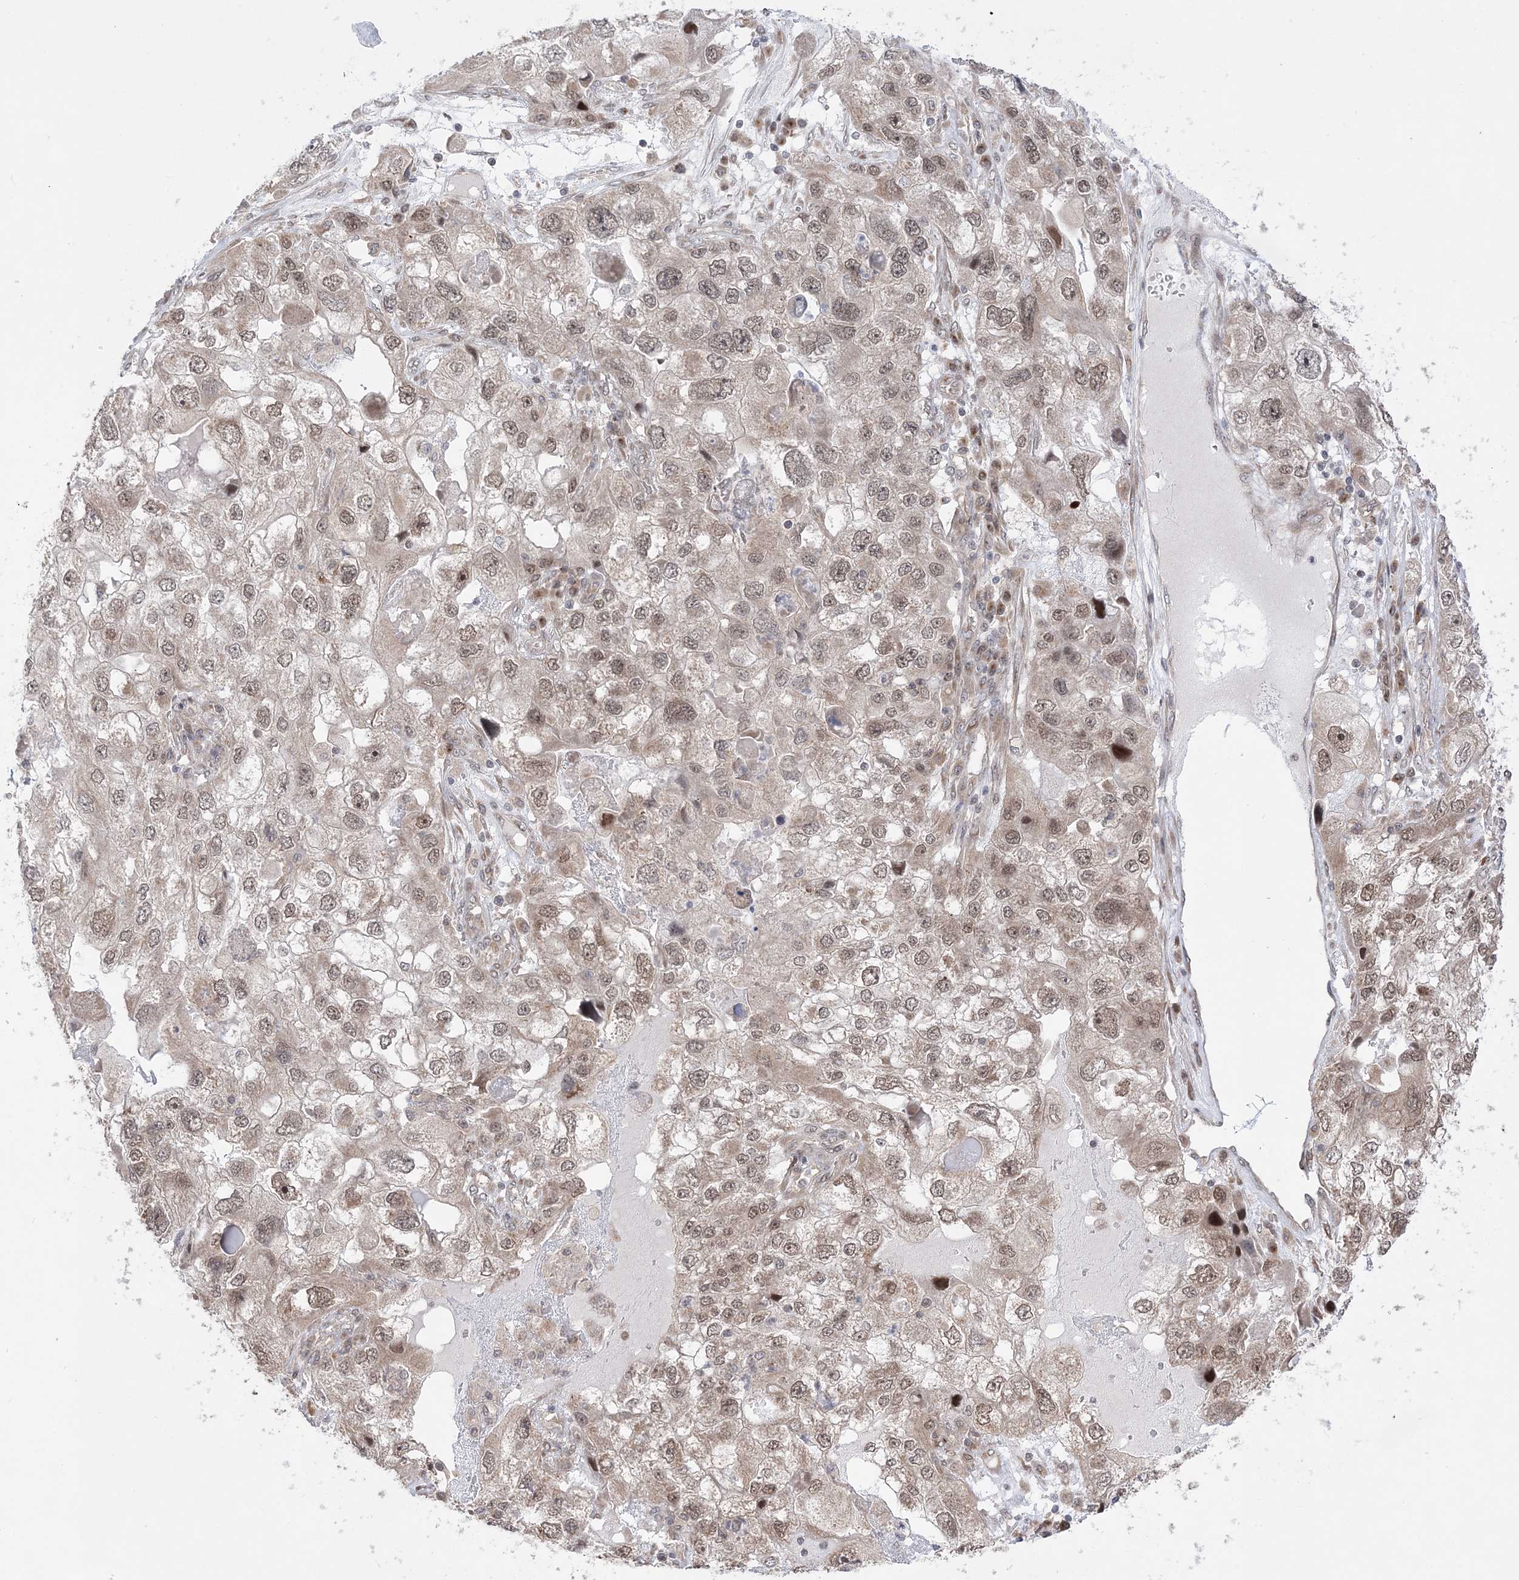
{"staining": {"intensity": "weak", "quantity": "25%-75%", "location": "nuclear"}, "tissue": "endometrial cancer", "cell_type": "Tumor cells", "image_type": "cancer", "snomed": [{"axis": "morphology", "description": "Adenocarcinoma, NOS"}, {"axis": "topography", "description": "Endometrium"}], "caption": "Brown immunohistochemical staining in human endometrial cancer (adenocarcinoma) exhibits weak nuclear positivity in about 25%-75% of tumor cells.", "gene": "ANAPC15", "patient": {"sex": "female", "age": 49}}